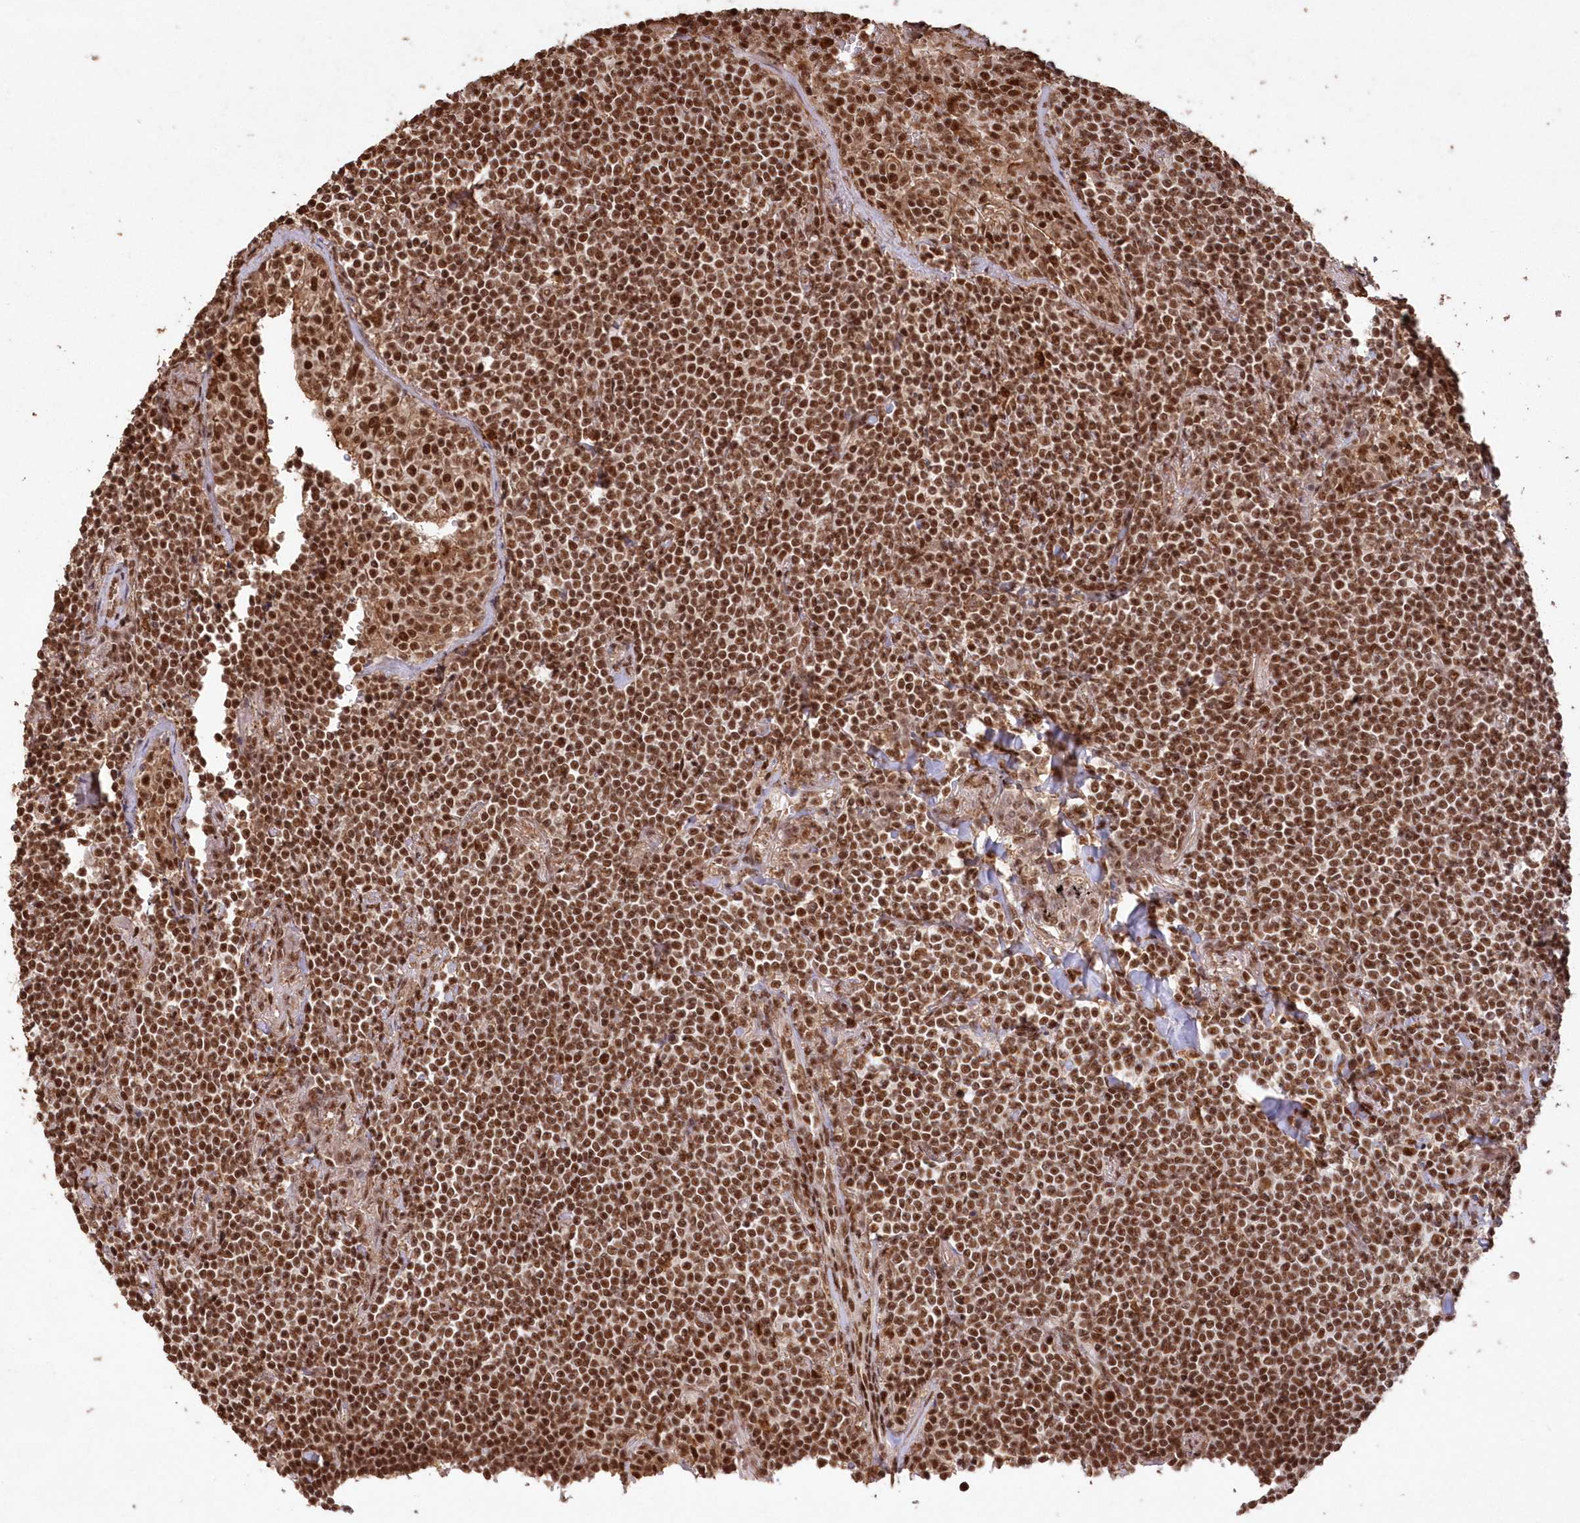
{"staining": {"intensity": "strong", "quantity": ">75%", "location": "nuclear"}, "tissue": "lymphoma", "cell_type": "Tumor cells", "image_type": "cancer", "snomed": [{"axis": "morphology", "description": "Malignant lymphoma, non-Hodgkin's type, Low grade"}, {"axis": "topography", "description": "Lung"}], "caption": "Immunohistochemical staining of human low-grade malignant lymphoma, non-Hodgkin's type shows high levels of strong nuclear positivity in approximately >75% of tumor cells. Immunohistochemistry (ihc) stains the protein of interest in brown and the nuclei are stained blue.", "gene": "PDS5A", "patient": {"sex": "female", "age": 71}}